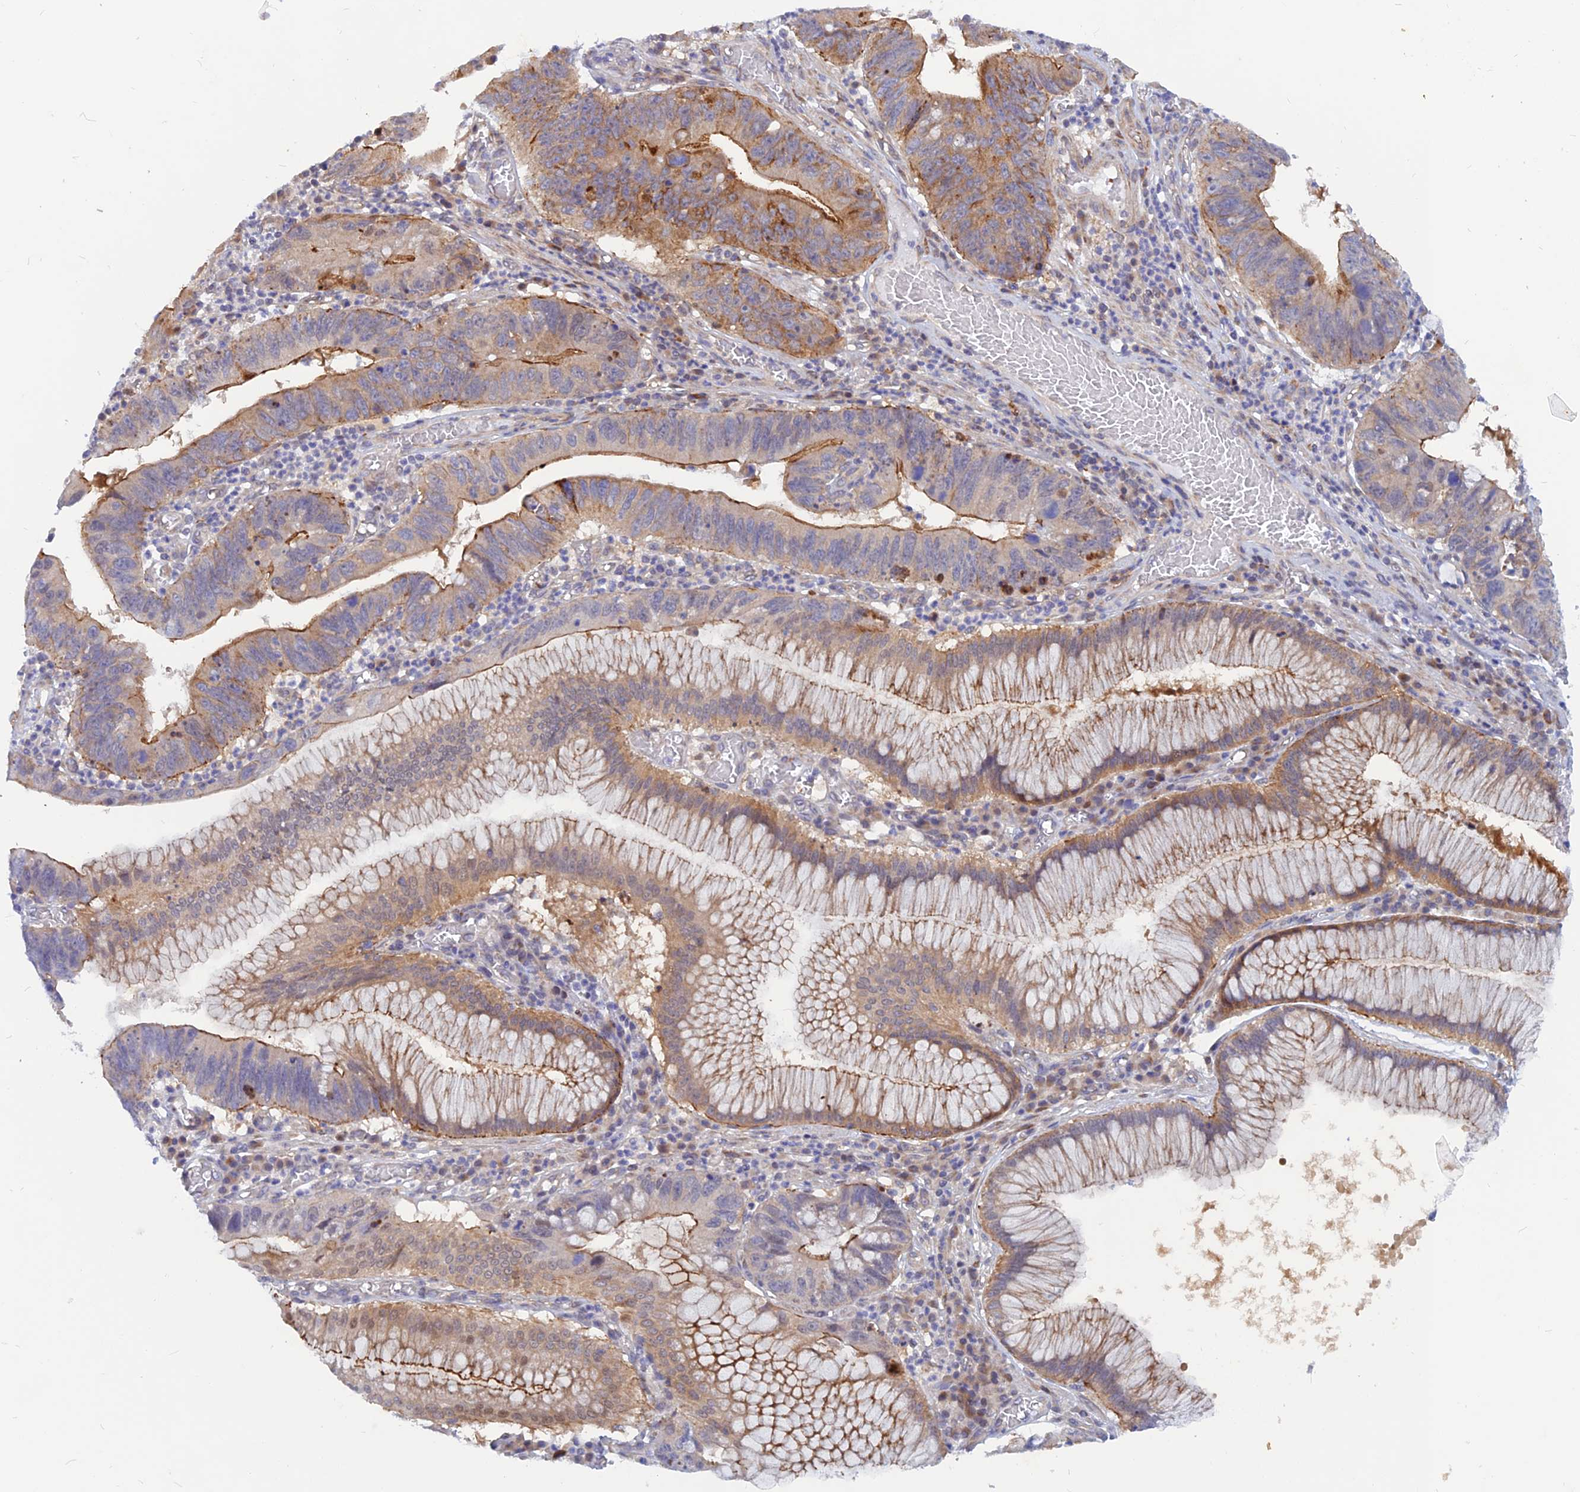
{"staining": {"intensity": "moderate", "quantity": ">75%", "location": "cytoplasmic/membranous"}, "tissue": "stomach cancer", "cell_type": "Tumor cells", "image_type": "cancer", "snomed": [{"axis": "morphology", "description": "Adenocarcinoma, NOS"}, {"axis": "topography", "description": "Stomach"}], "caption": "High-magnification brightfield microscopy of stomach cancer (adenocarcinoma) stained with DAB (brown) and counterstained with hematoxylin (blue). tumor cells exhibit moderate cytoplasmic/membranous positivity is identified in about>75% of cells. (IHC, brightfield microscopy, high magnification).", "gene": "DNAJC16", "patient": {"sex": "male", "age": 59}}